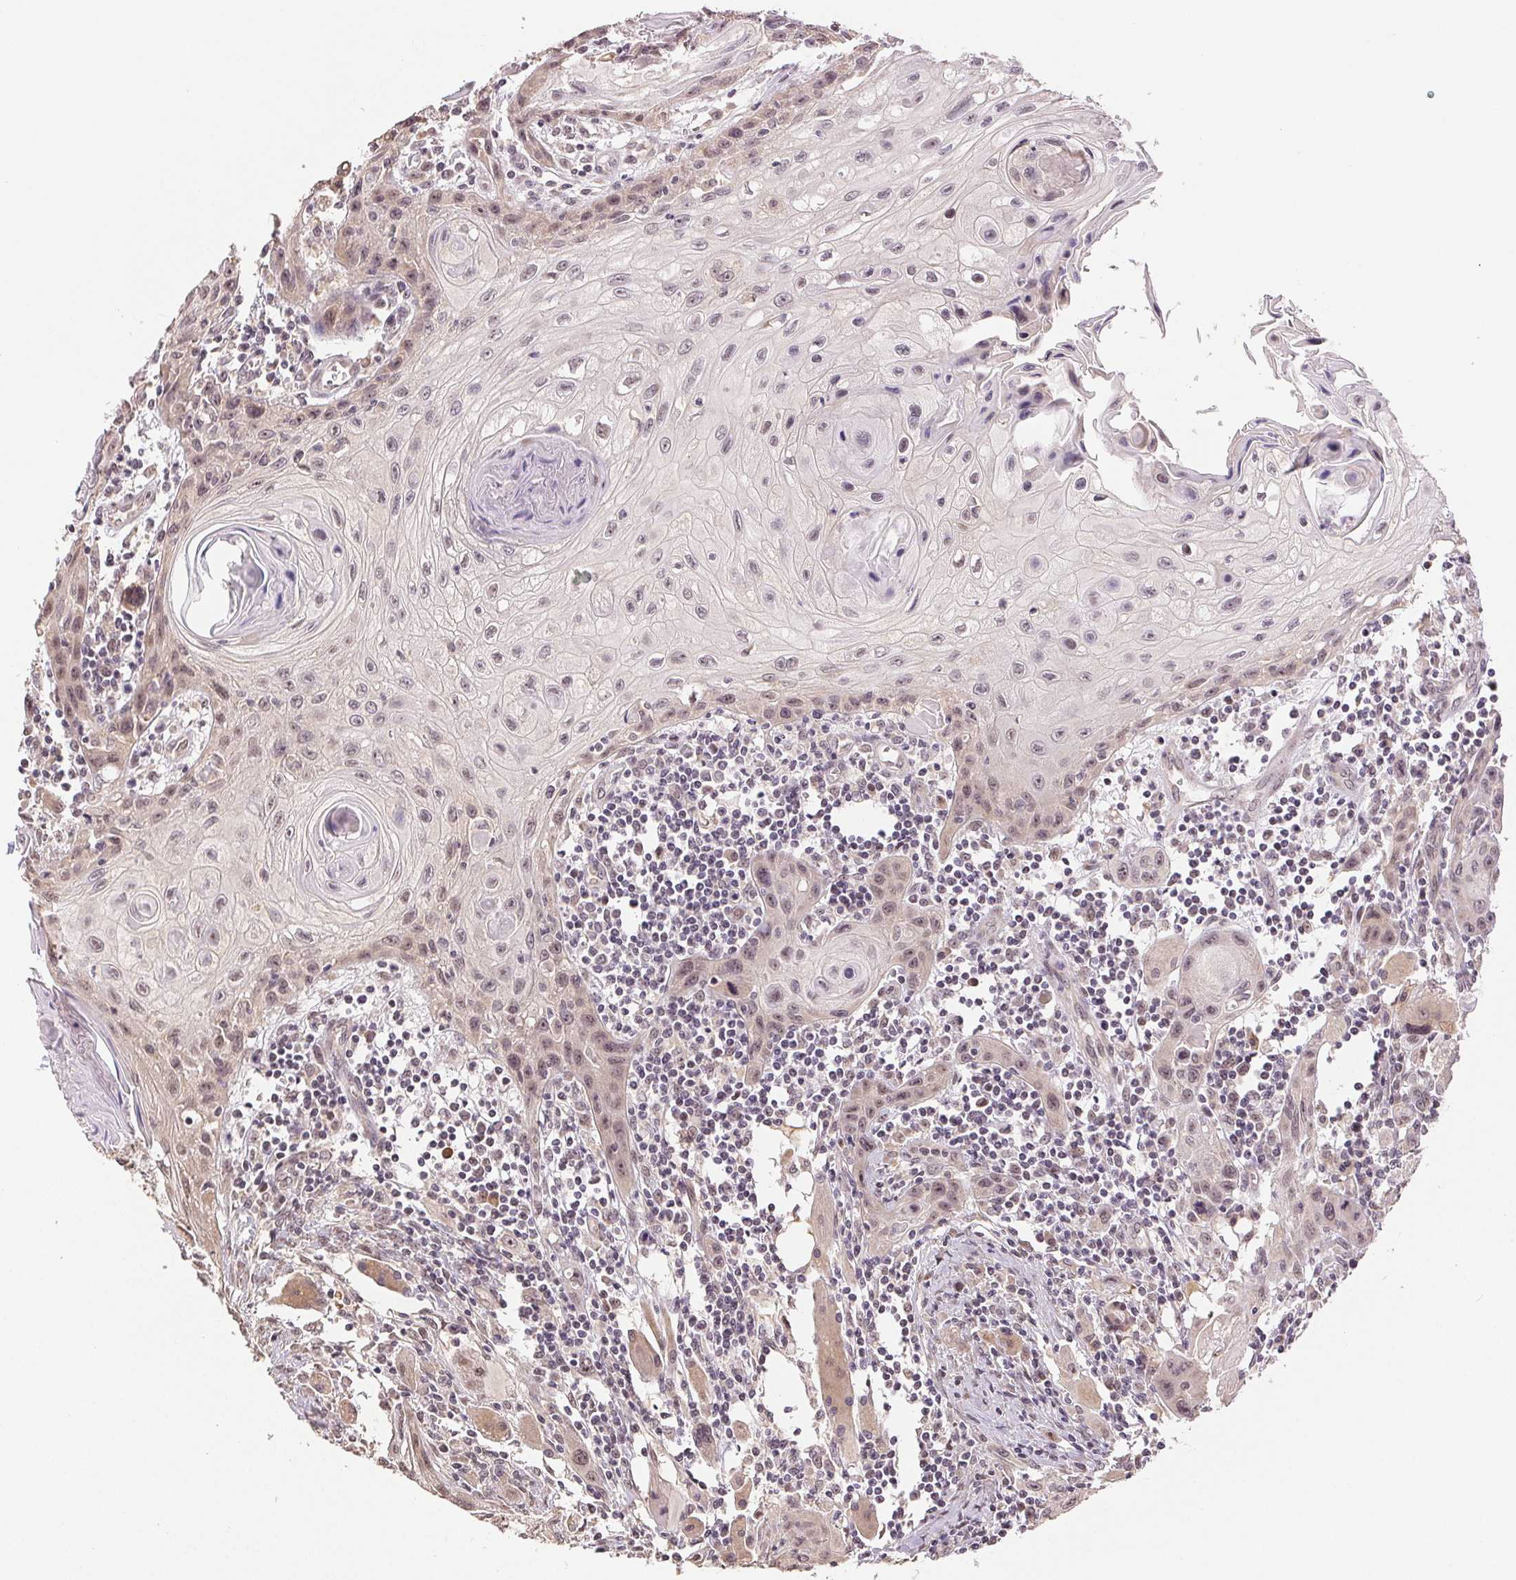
{"staining": {"intensity": "weak", "quantity": "<25%", "location": "nuclear"}, "tissue": "head and neck cancer", "cell_type": "Tumor cells", "image_type": "cancer", "snomed": [{"axis": "morphology", "description": "Squamous cell carcinoma, NOS"}, {"axis": "topography", "description": "Oral tissue"}, {"axis": "topography", "description": "Head-Neck"}], "caption": "This is an immunohistochemistry (IHC) micrograph of human squamous cell carcinoma (head and neck). There is no positivity in tumor cells.", "gene": "PLCB1", "patient": {"sex": "male", "age": 58}}